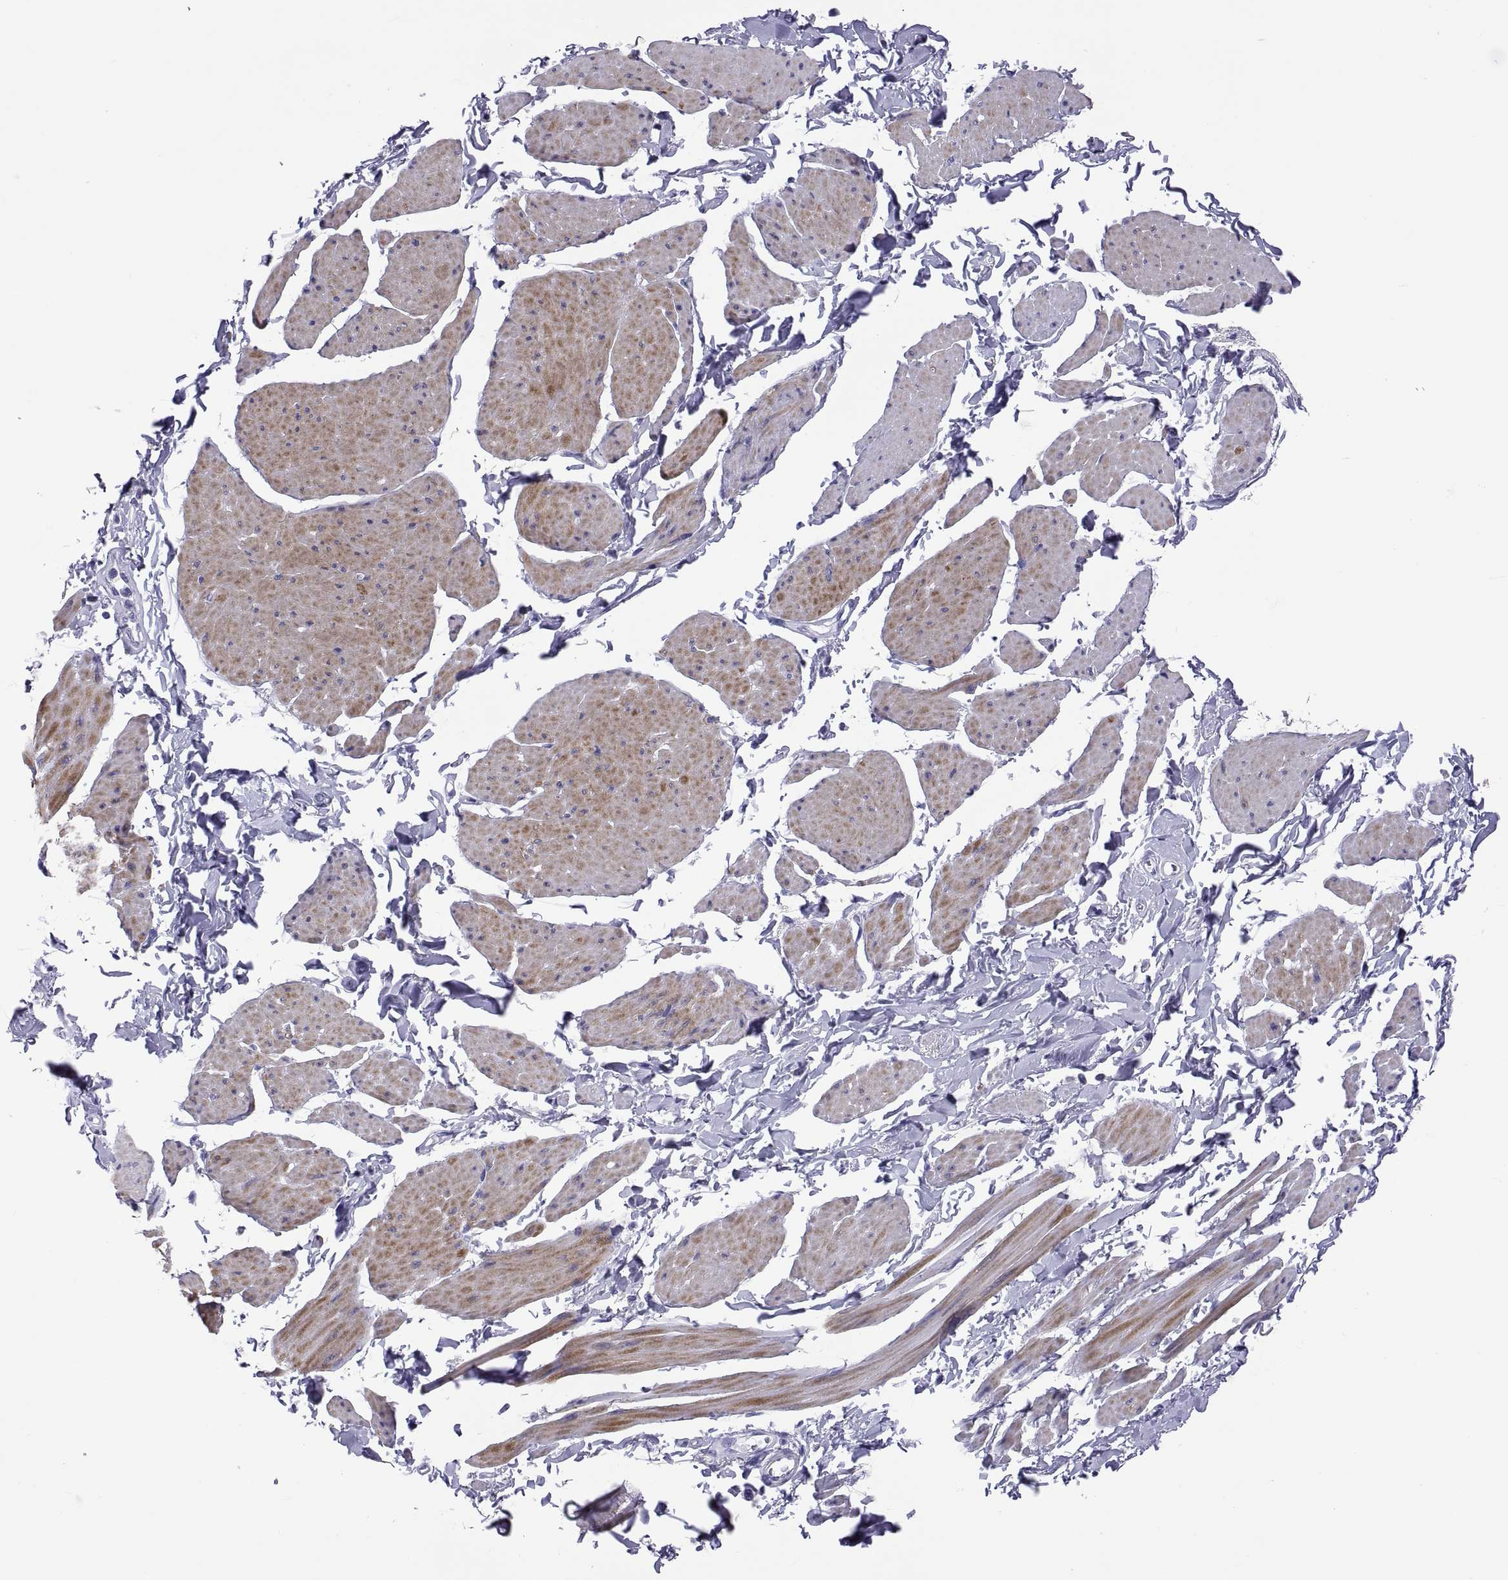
{"staining": {"intensity": "moderate", "quantity": "25%-75%", "location": "cytoplasmic/membranous"}, "tissue": "smooth muscle", "cell_type": "Smooth muscle cells", "image_type": "normal", "snomed": [{"axis": "morphology", "description": "Normal tissue, NOS"}, {"axis": "topography", "description": "Adipose tissue"}, {"axis": "topography", "description": "Smooth muscle"}, {"axis": "topography", "description": "Peripheral nerve tissue"}], "caption": "Smooth muscle was stained to show a protein in brown. There is medium levels of moderate cytoplasmic/membranous expression in about 25%-75% of smooth muscle cells.", "gene": "BSPH1", "patient": {"sex": "male", "age": 83}}